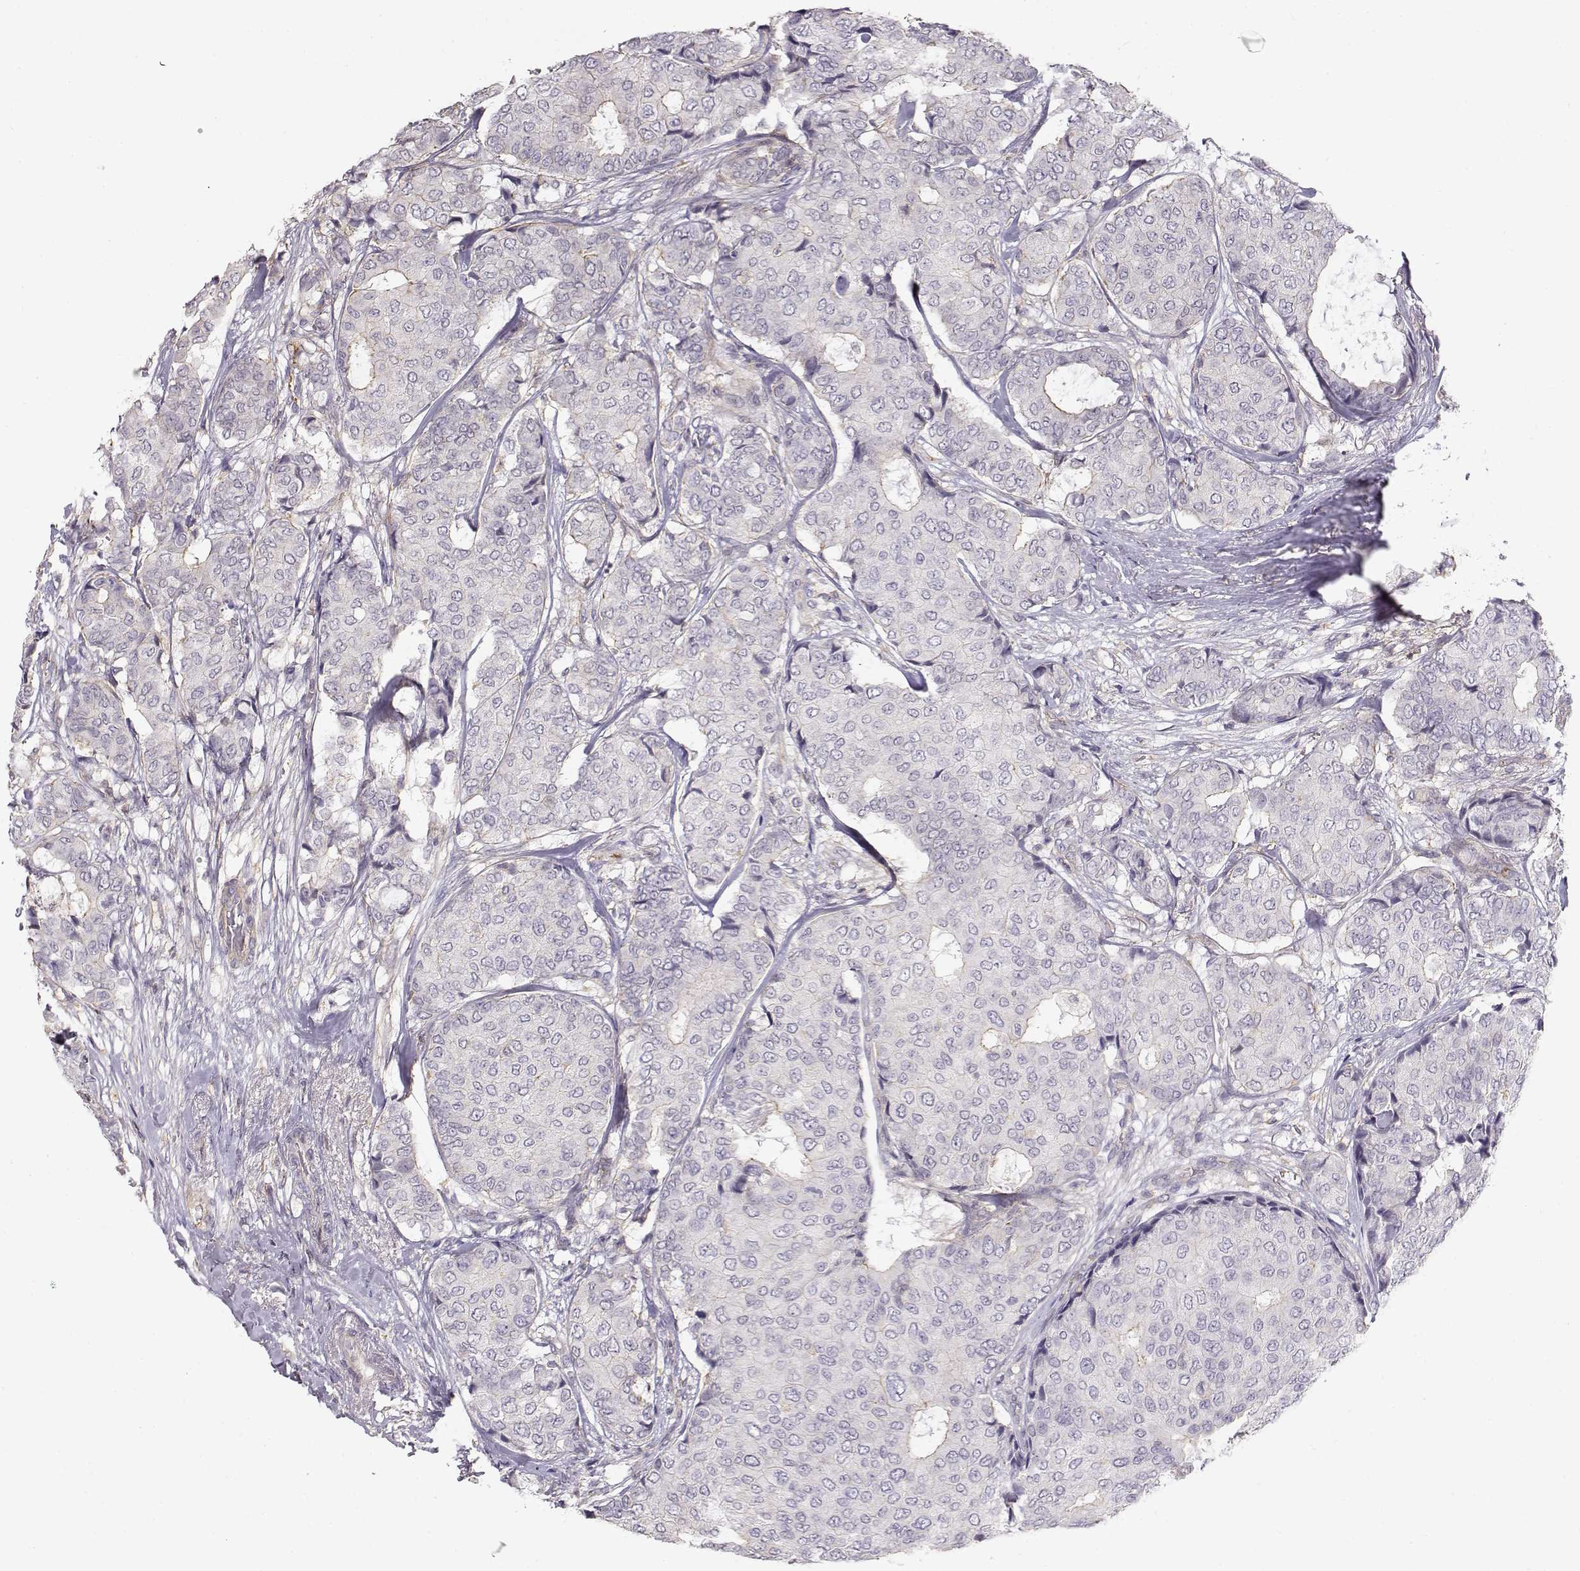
{"staining": {"intensity": "negative", "quantity": "none", "location": "none"}, "tissue": "breast cancer", "cell_type": "Tumor cells", "image_type": "cancer", "snomed": [{"axis": "morphology", "description": "Duct carcinoma"}, {"axis": "topography", "description": "Breast"}], "caption": "The image reveals no significant staining in tumor cells of breast infiltrating ductal carcinoma. (DAB immunohistochemistry (IHC), high magnification).", "gene": "DAPL1", "patient": {"sex": "female", "age": 75}}